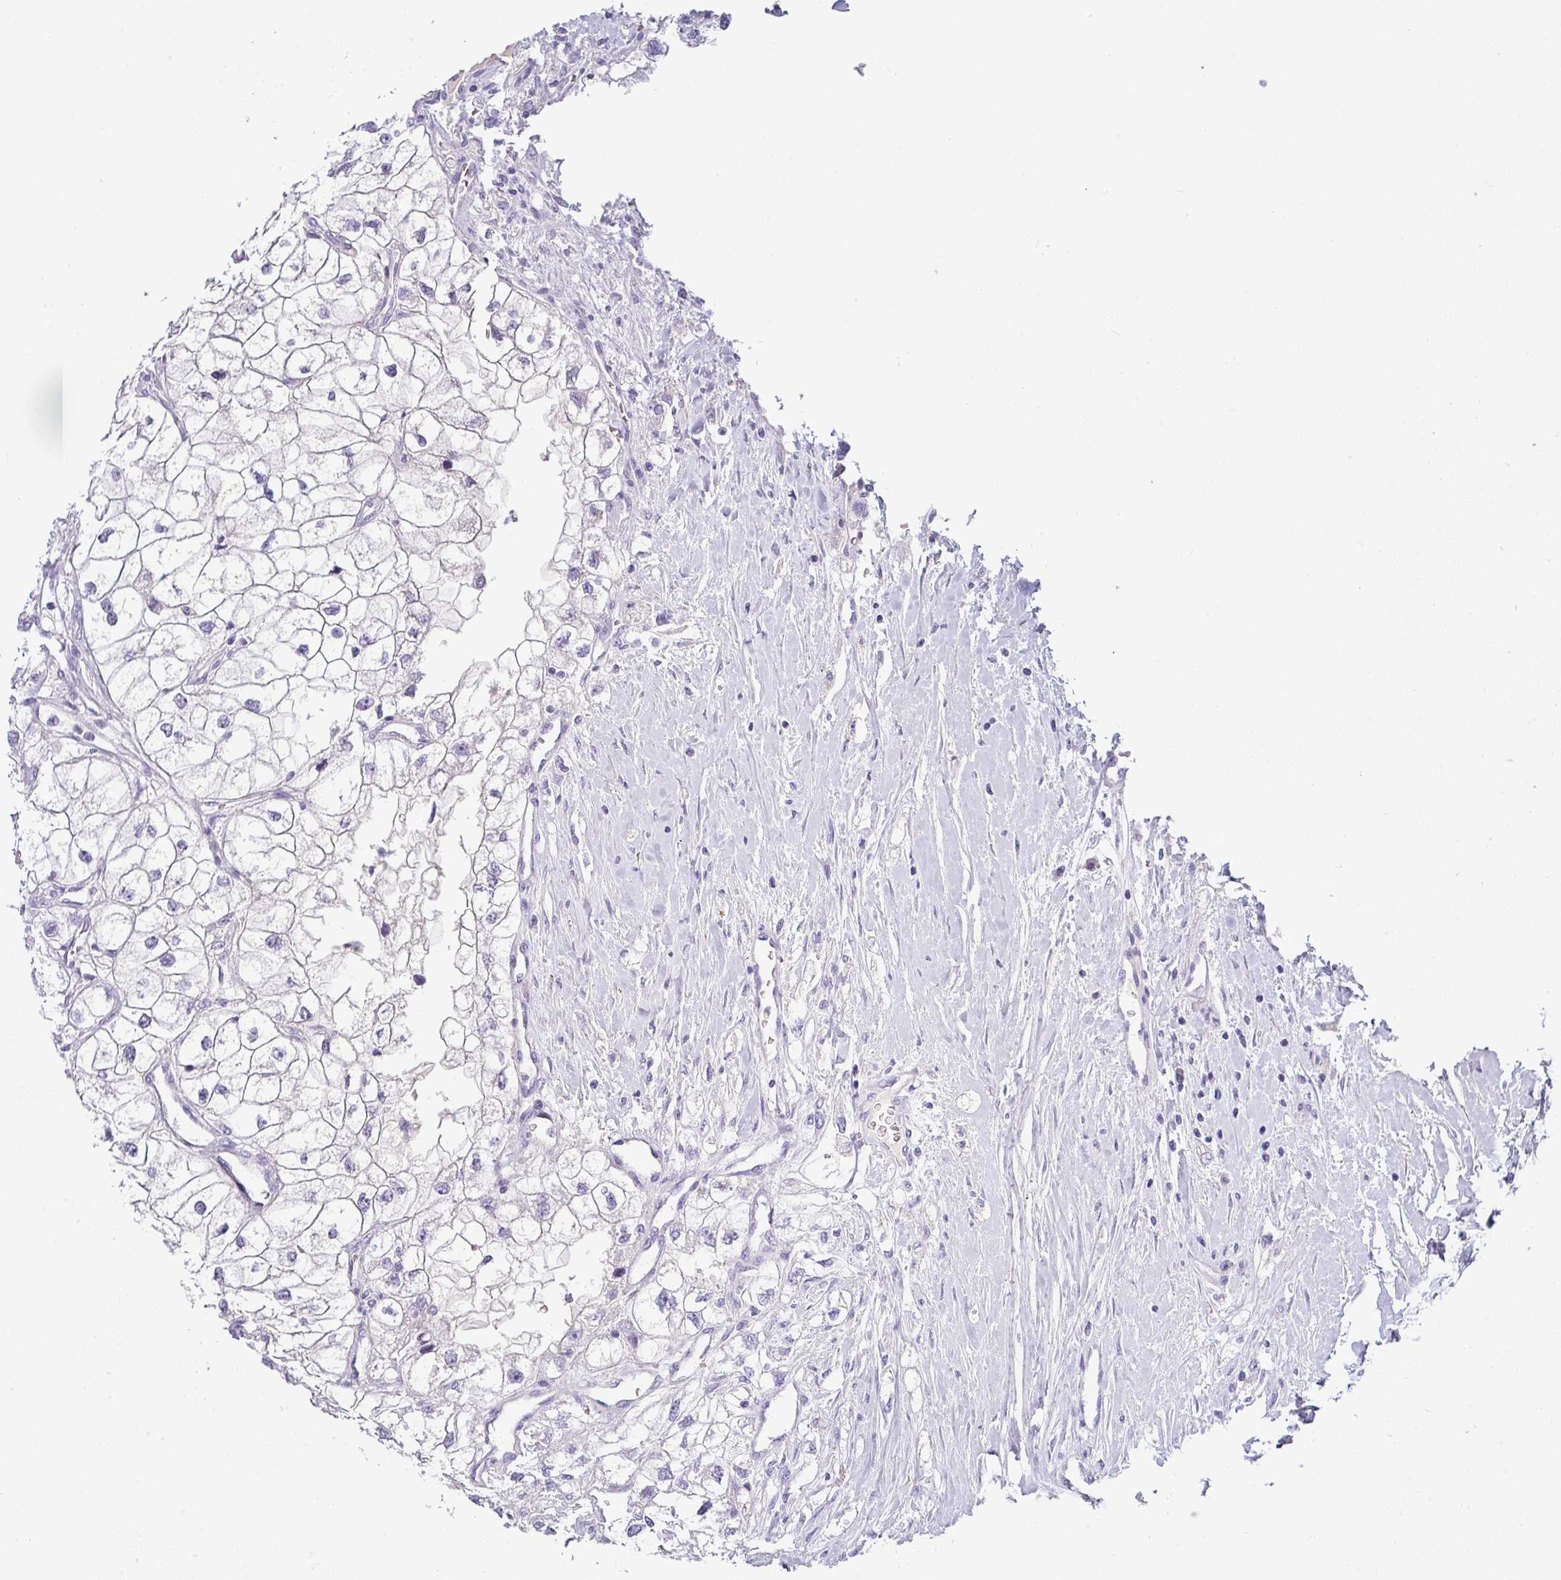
{"staining": {"intensity": "negative", "quantity": "none", "location": "none"}, "tissue": "renal cancer", "cell_type": "Tumor cells", "image_type": "cancer", "snomed": [{"axis": "morphology", "description": "Adenocarcinoma, NOS"}, {"axis": "topography", "description": "Kidney"}], "caption": "High power microscopy image of an immunohistochemistry (IHC) photomicrograph of adenocarcinoma (renal), revealing no significant positivity in tumor cells. Brightfield microscopy of immunohistochemistry stained with DAB (brown) and hematoxylin (blue), captured at high magnification.", "gene": "VCX2", "patient": {"sex": "male", "age": 59}}